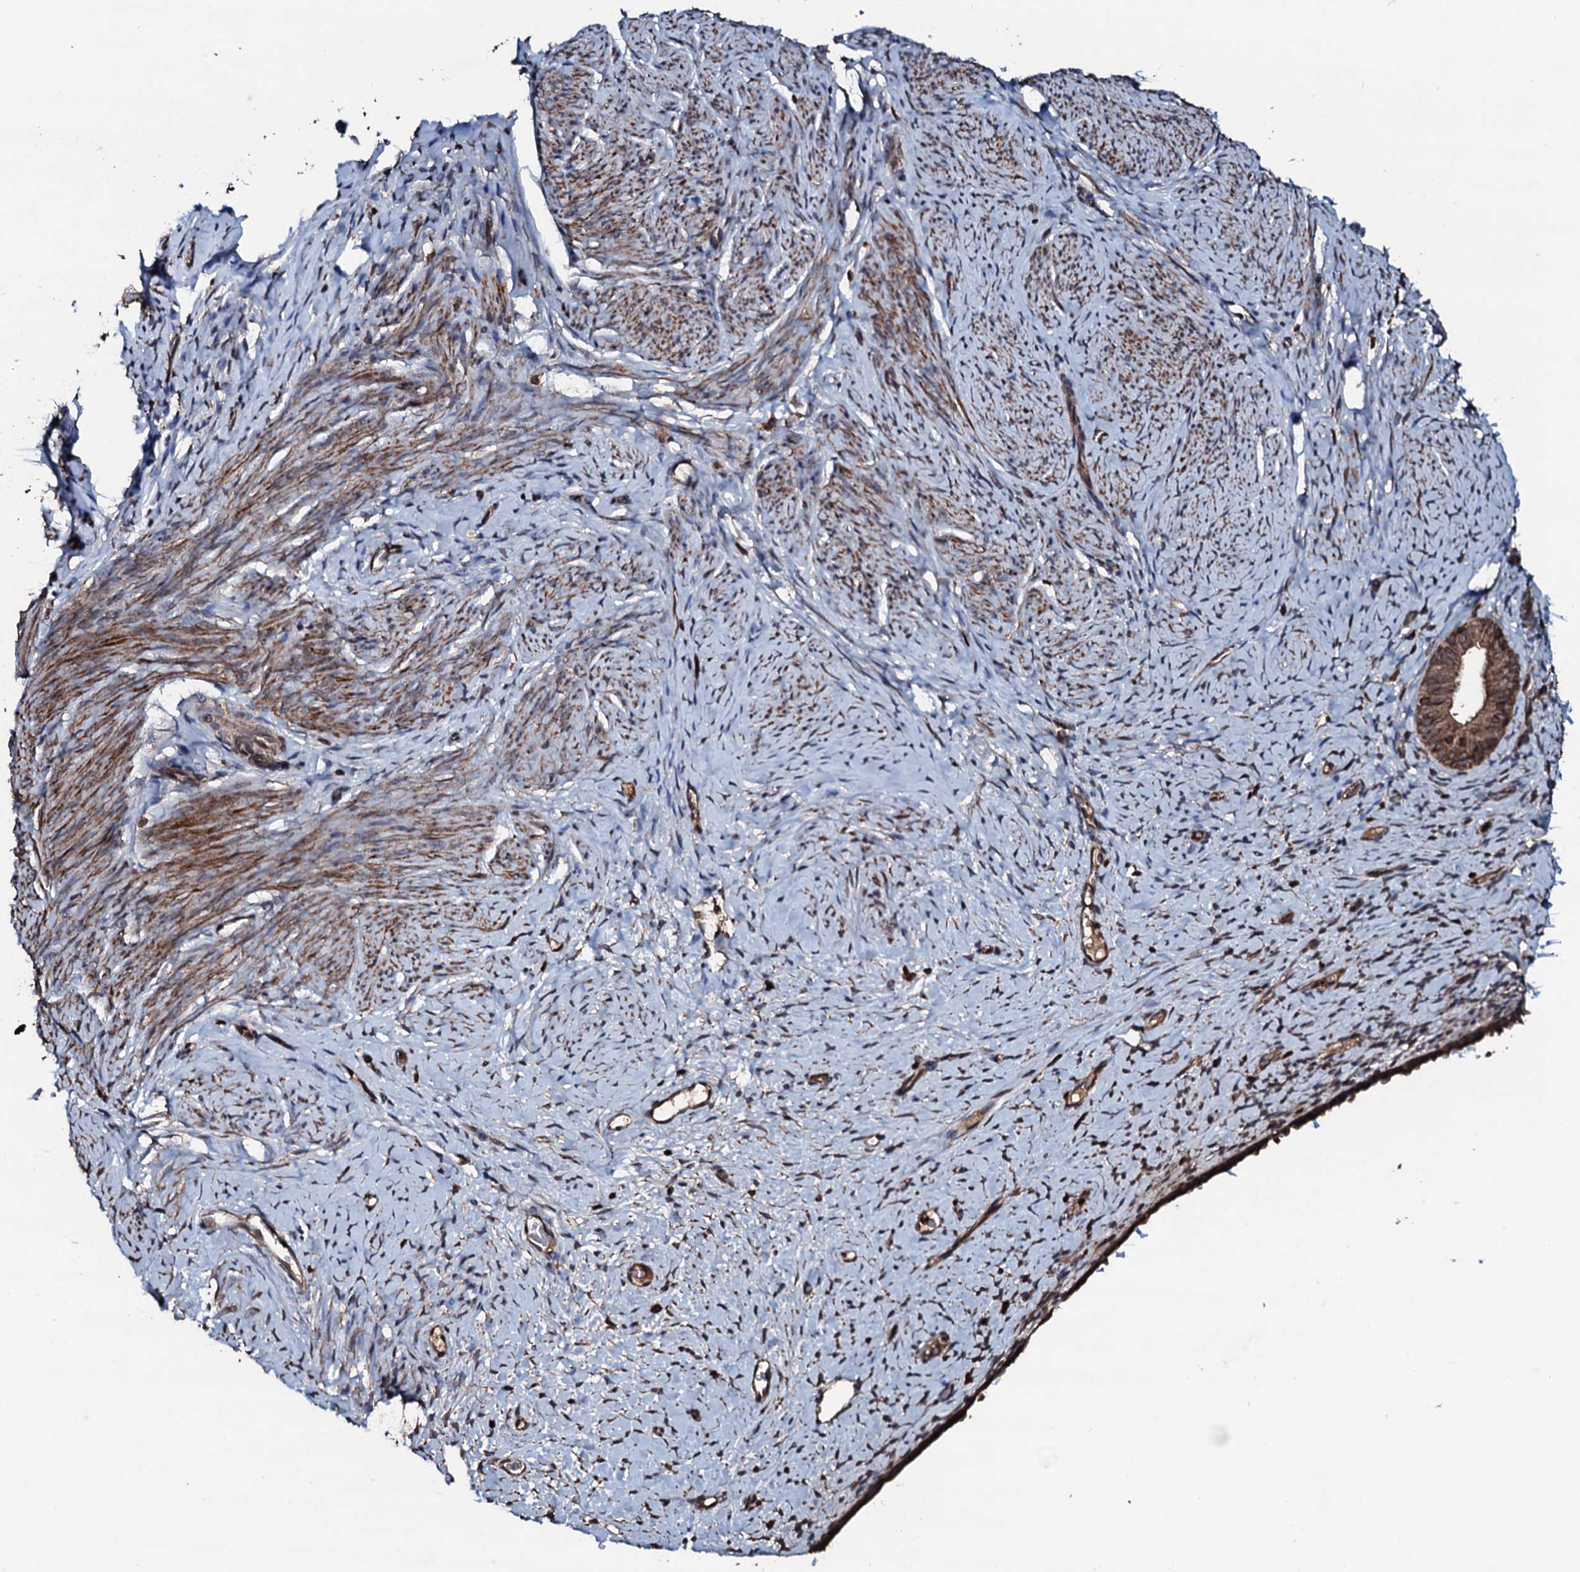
{"staining": {"intensity": "negative", "quantity": "none", "location": "none"}, "tissue": "endometrium", "cell_type": "Cells in endometrial stroma", "image_type": "normal", "snomed": [{"axis": "morphology", "description": "Normal tissue, NOS"}, {"axis": "topography", "description": "Endometrium"}], "caption": "Image shows no significant protein expression in cells in endometrial stroma of unremarkable endometrium. Nuclei are stained in blue.", "gene": "SDHAF2", "patient": {"sex": "female", "age": 65}}